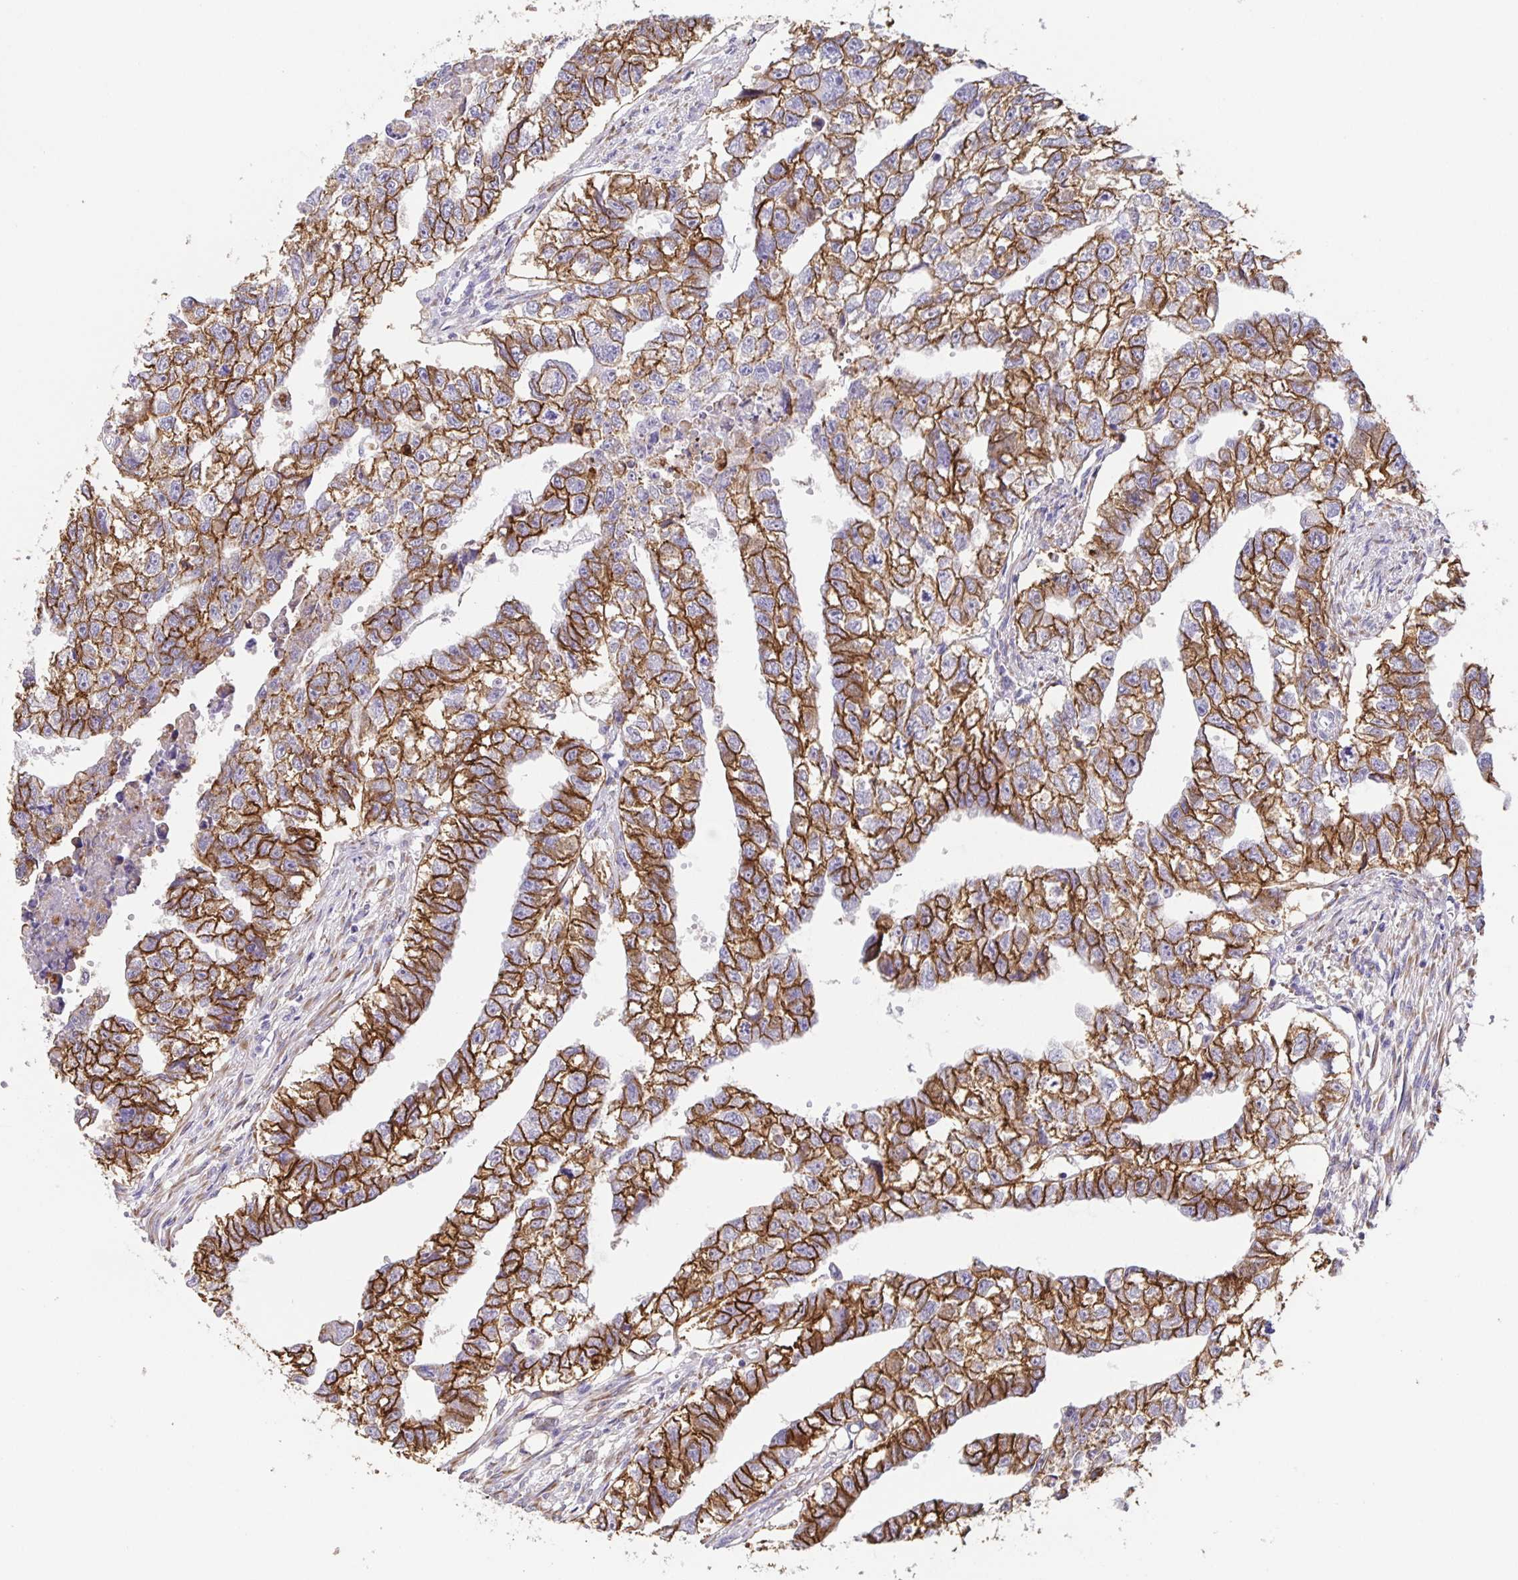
{"staining": {"intensity": "moderate", "quantity": ">75%", "location": "cytoplasmic/membranous"}, "tissue": "testis cancer", "cell_type": "Tumor cells", "image_type": "cancer", "snomed": [{"axis": "morphology", "description": "Carcinoma, Embryonal, NOS"}, {"axis": "morphology", "description": "Teratoma, malignant, NOS"}, {"axis": "topography", "description": "Testis"}], "caption": "Tumor cells reveal medium levels of moderate cytoplasmic/membranous expression in about >75% of cells in human testis cancer.", "gene": "PRR36", "patient": {"sex": "male", "age": 44}}